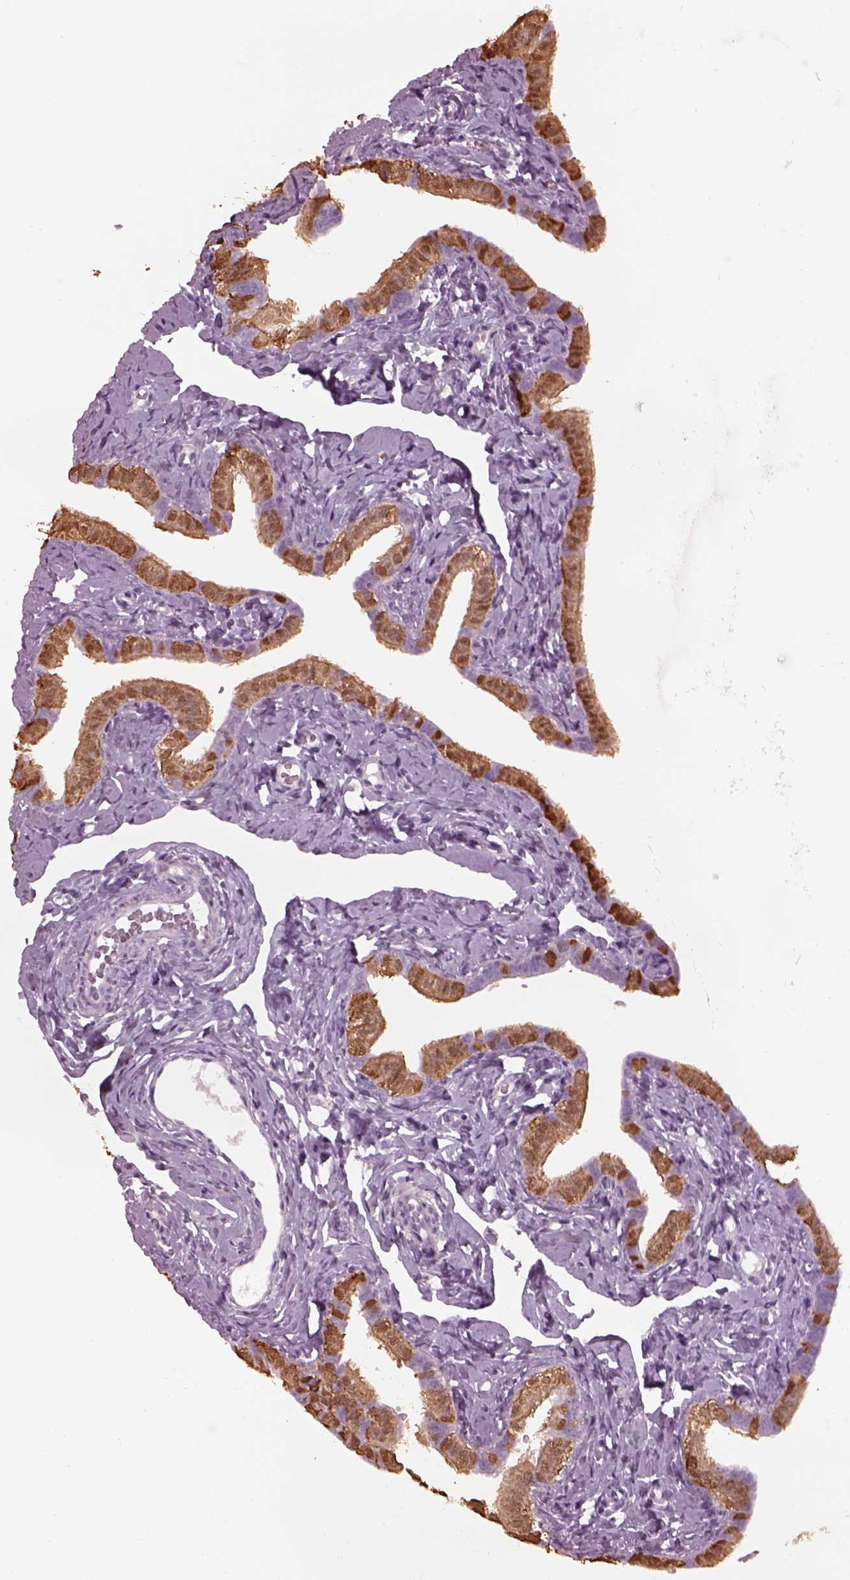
{"staining": {"intensity": "moderate", "quantity": "25%-75%", "location": "cytoplasmic/membranous,nuclear"}, "tissue": "fallopian tube", "cell_type": "Glandular cells", "image_type": "normal", "snomed": [{"axis": "morphology", "description": "Normal tissue, NOS"}, {"axis": "topography", "description": "Fallopian tube"}], "caption": "Protein staining by immunohistochemistry reveals moderate cytoplasmic/membranous,nuclear positivity in about 25%-75% of glandular cells in unremarkable fallopian tube. The staining was performed using DAB (3,3'-diaminobenzidine) to visualize the protein expression in brown, while the nuclei were stained in blue with hematoxylin (Magnification: 20x).", "gene": "TPPP2", "patient": {"sex": "female", "age": 41}}